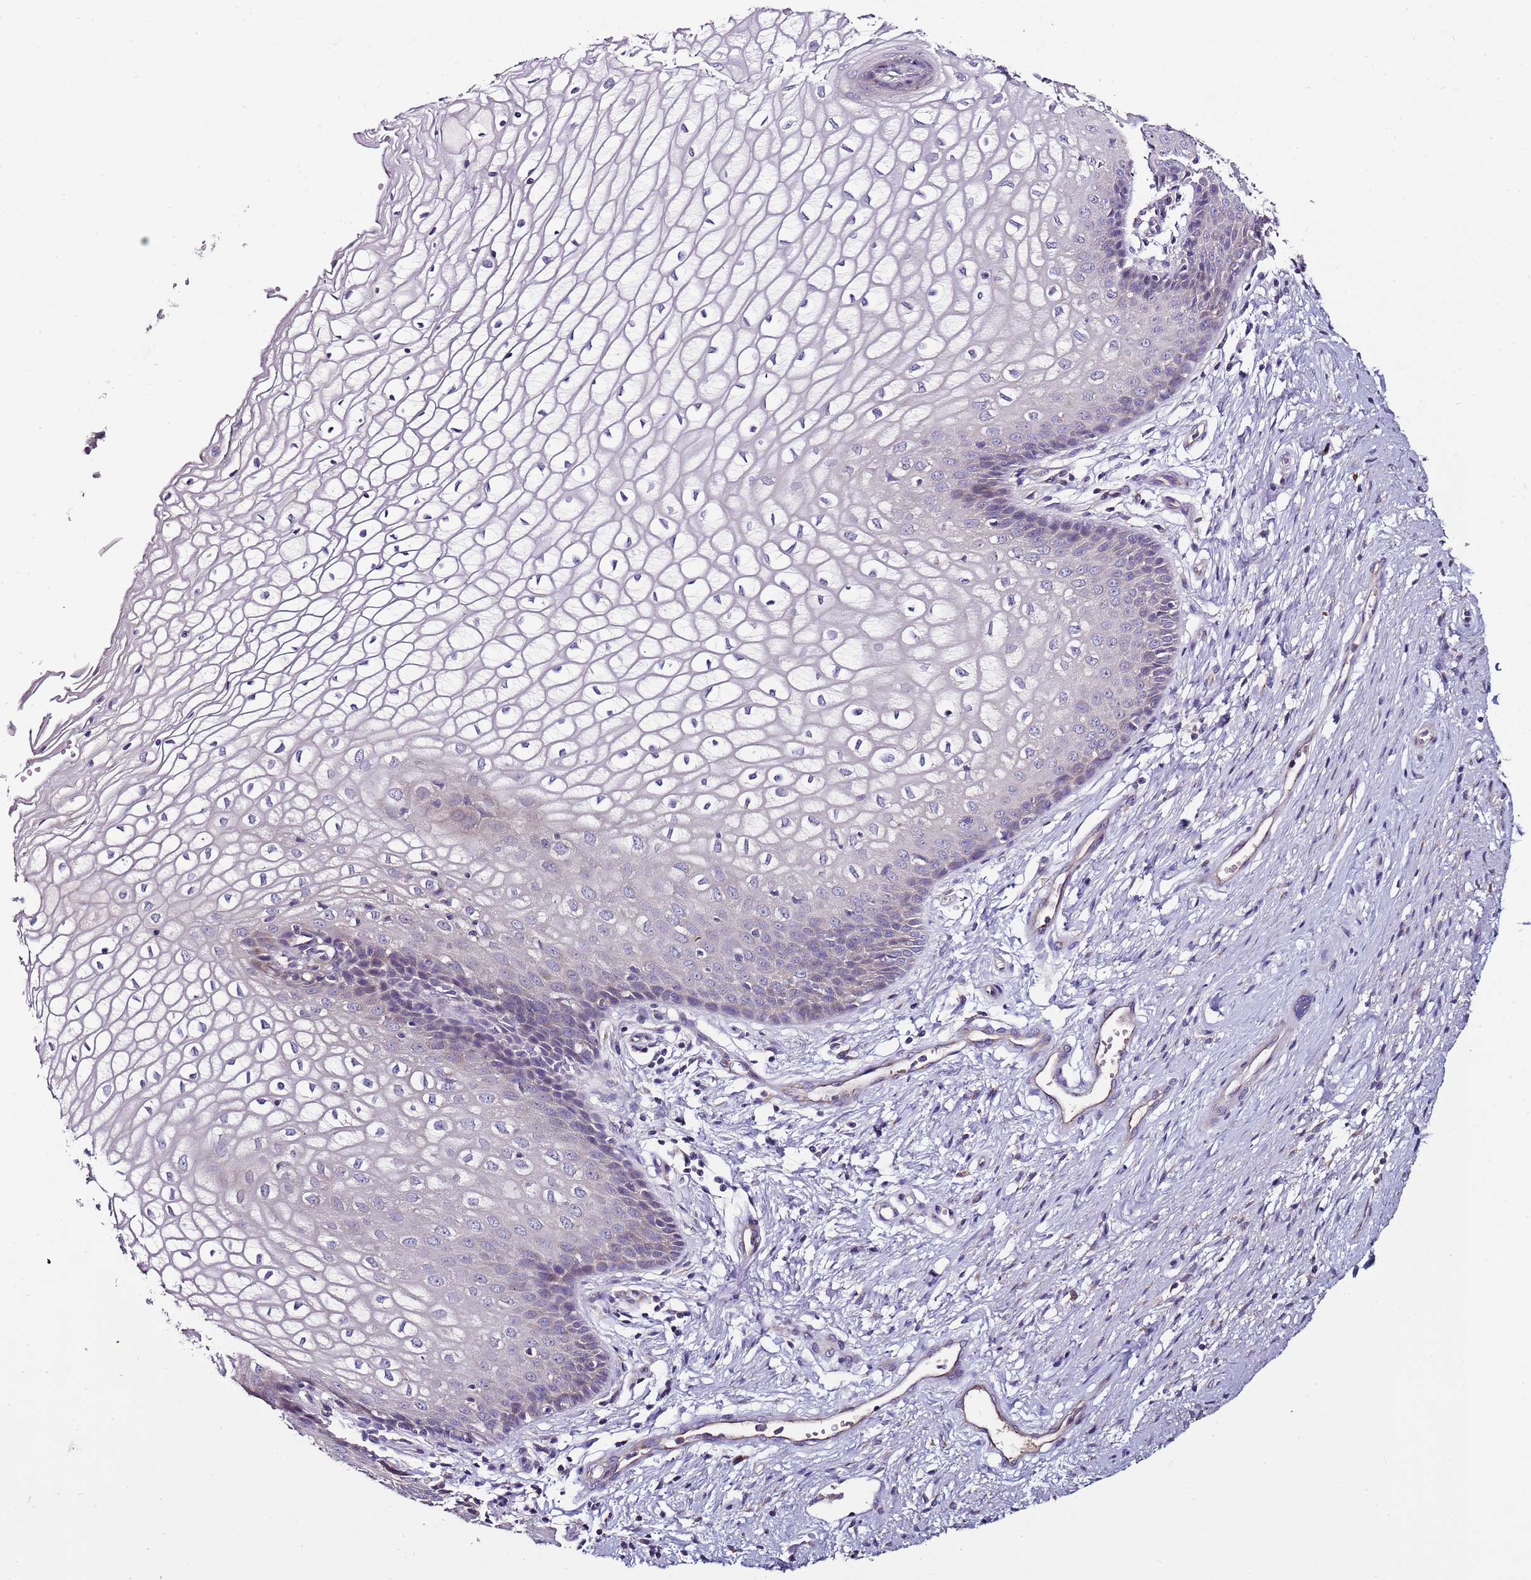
{"staining": {"intensity": "negative", "quantity": "none", "location": "none"}, "tissue": "vagina", "cell_type": "Squamous epithelial cells", "image_type": "normal", "snomed": [{"axis": "morphology", "description": "Normal tissue, NOS"}, {"axis": "topography", "description": "Vagina"}], "caption": "Immunohistochemistry (IHC) photomicrograph of normal vagina: human vagina stained with DAB (3,3'-diaminobenzidine) demonstrates no significant protein positivity in squamous epithelial cells.", "gene": "FAM20A", "patient": {"sex": "female", "age": 34}}